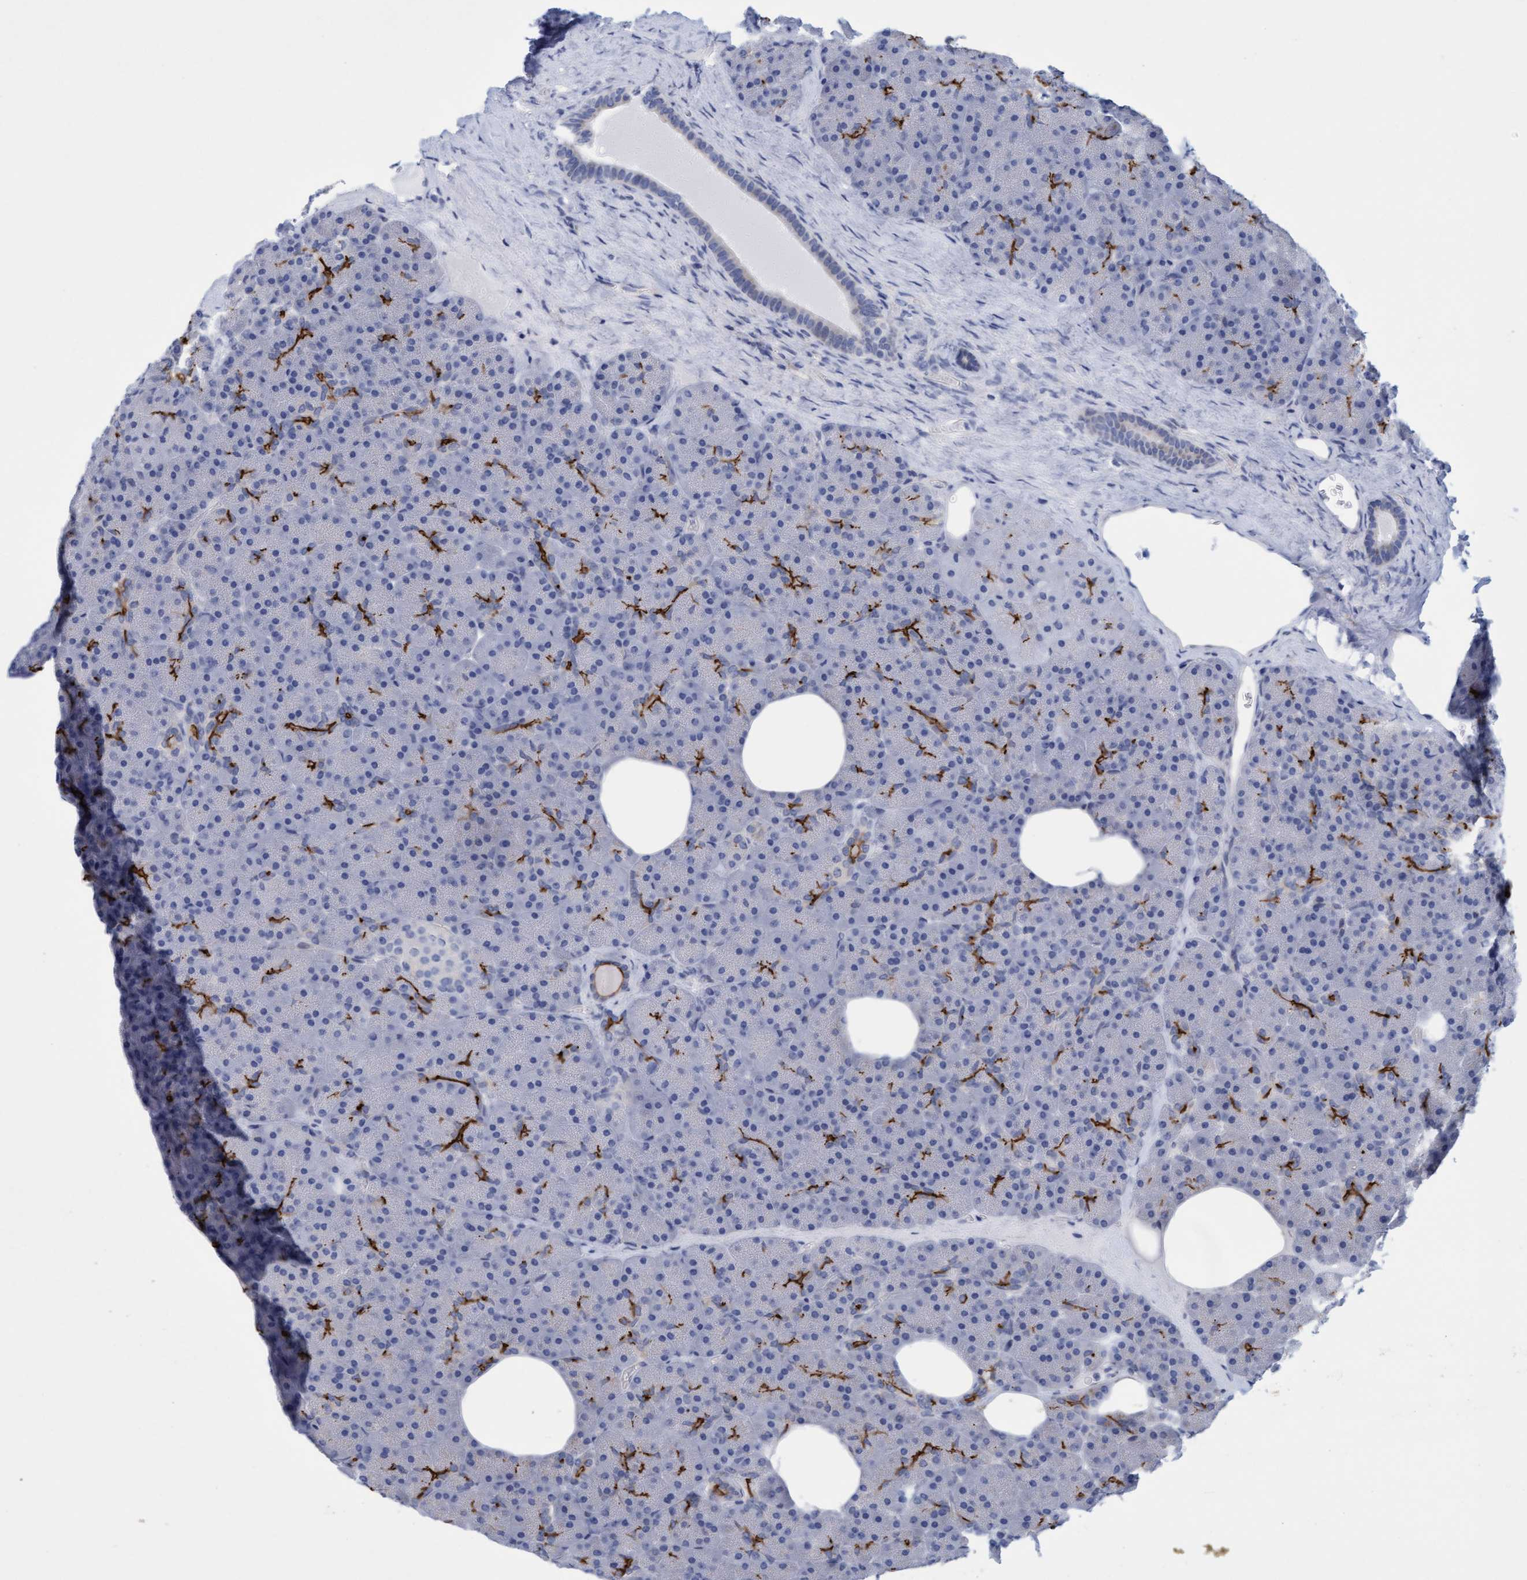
{"staining": {"intensity": "strong", "quantity": "<25%", "location": "cytoplasmic/membranous"}, "tissue": "pancreas", "cell_type": "Exocrine glandular cells", "image_type": "normal", "snomed": [{"axis": "morphology", "description": "Normal tissue, NOS"}, {"axis": "morphology", "description": "Carcinoid, malignant, NOS"}, {"axis": "topography", "description": "Pancreas"}], "caption": "Protein expression by immunohistochemistry (IHC) shows strong cytoplasmic/membranous staining in approximately <25% of exocrine glandular cells in normal pancreas. (Stains: DAB (3,3'-diaminobenzidine) in brown, nuclei in blue, Microscopy: brightfield microscopy at high magnification).", "gene": "SLC28A3", "patient": {"sex": "female", "age": 35}}